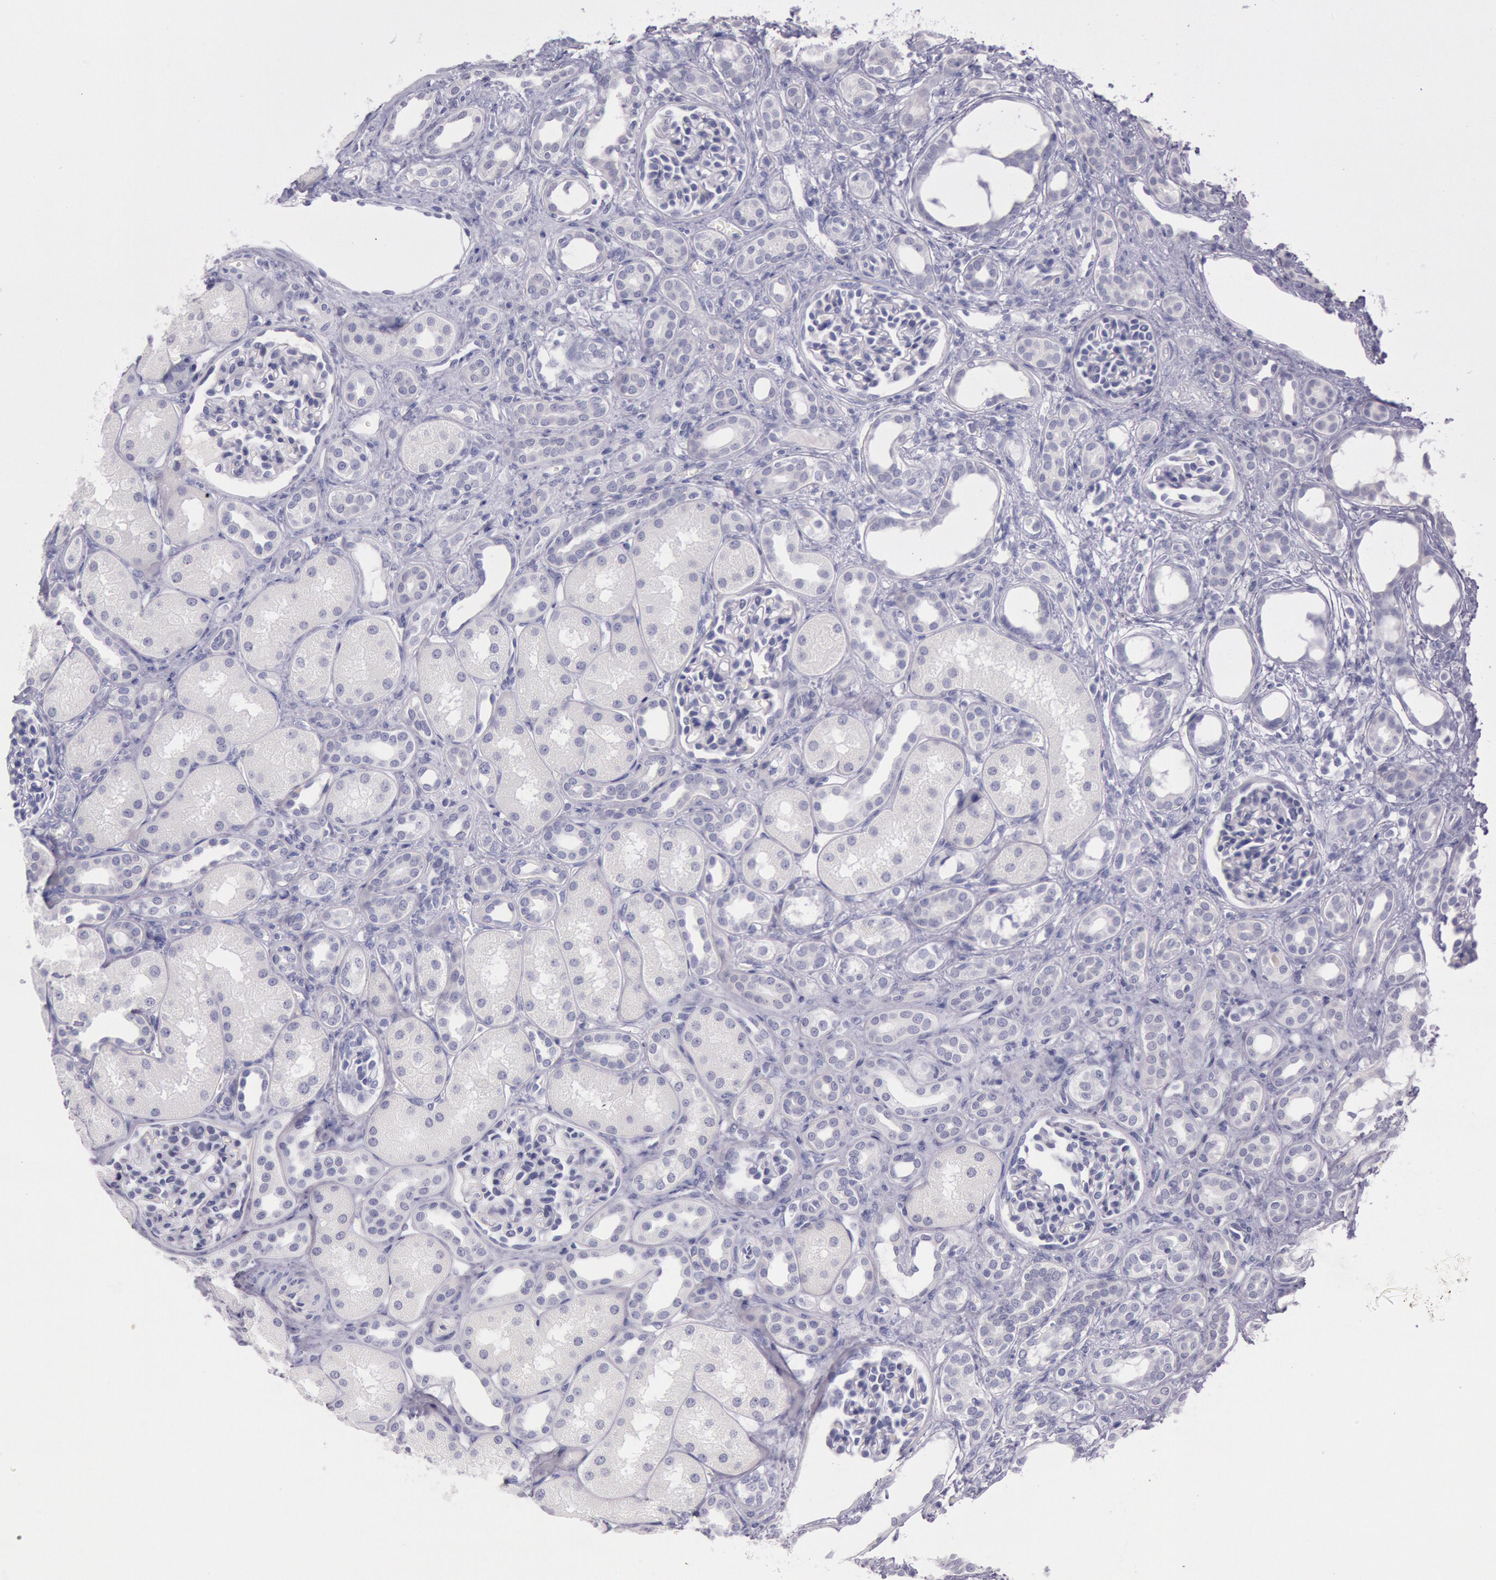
{"staining": {"intensity": "negative", "quantity": "none", "location": "none"}, "tissue": "kidney", "cell_type": "Cells in glomeruli", "image_type": "normal", "snomed": [{"axis": "morphology", "description": "Normal tissue, NOS"}, {"axis": "topography", "description": "Kidney"}], "caption": "This is an immunohistochemistry (IHC) image of benign human kidney. There is no positivity in cells in glomeruli.", "gene": "EGFR", "patient": {"sex": "male", "age": 7}}